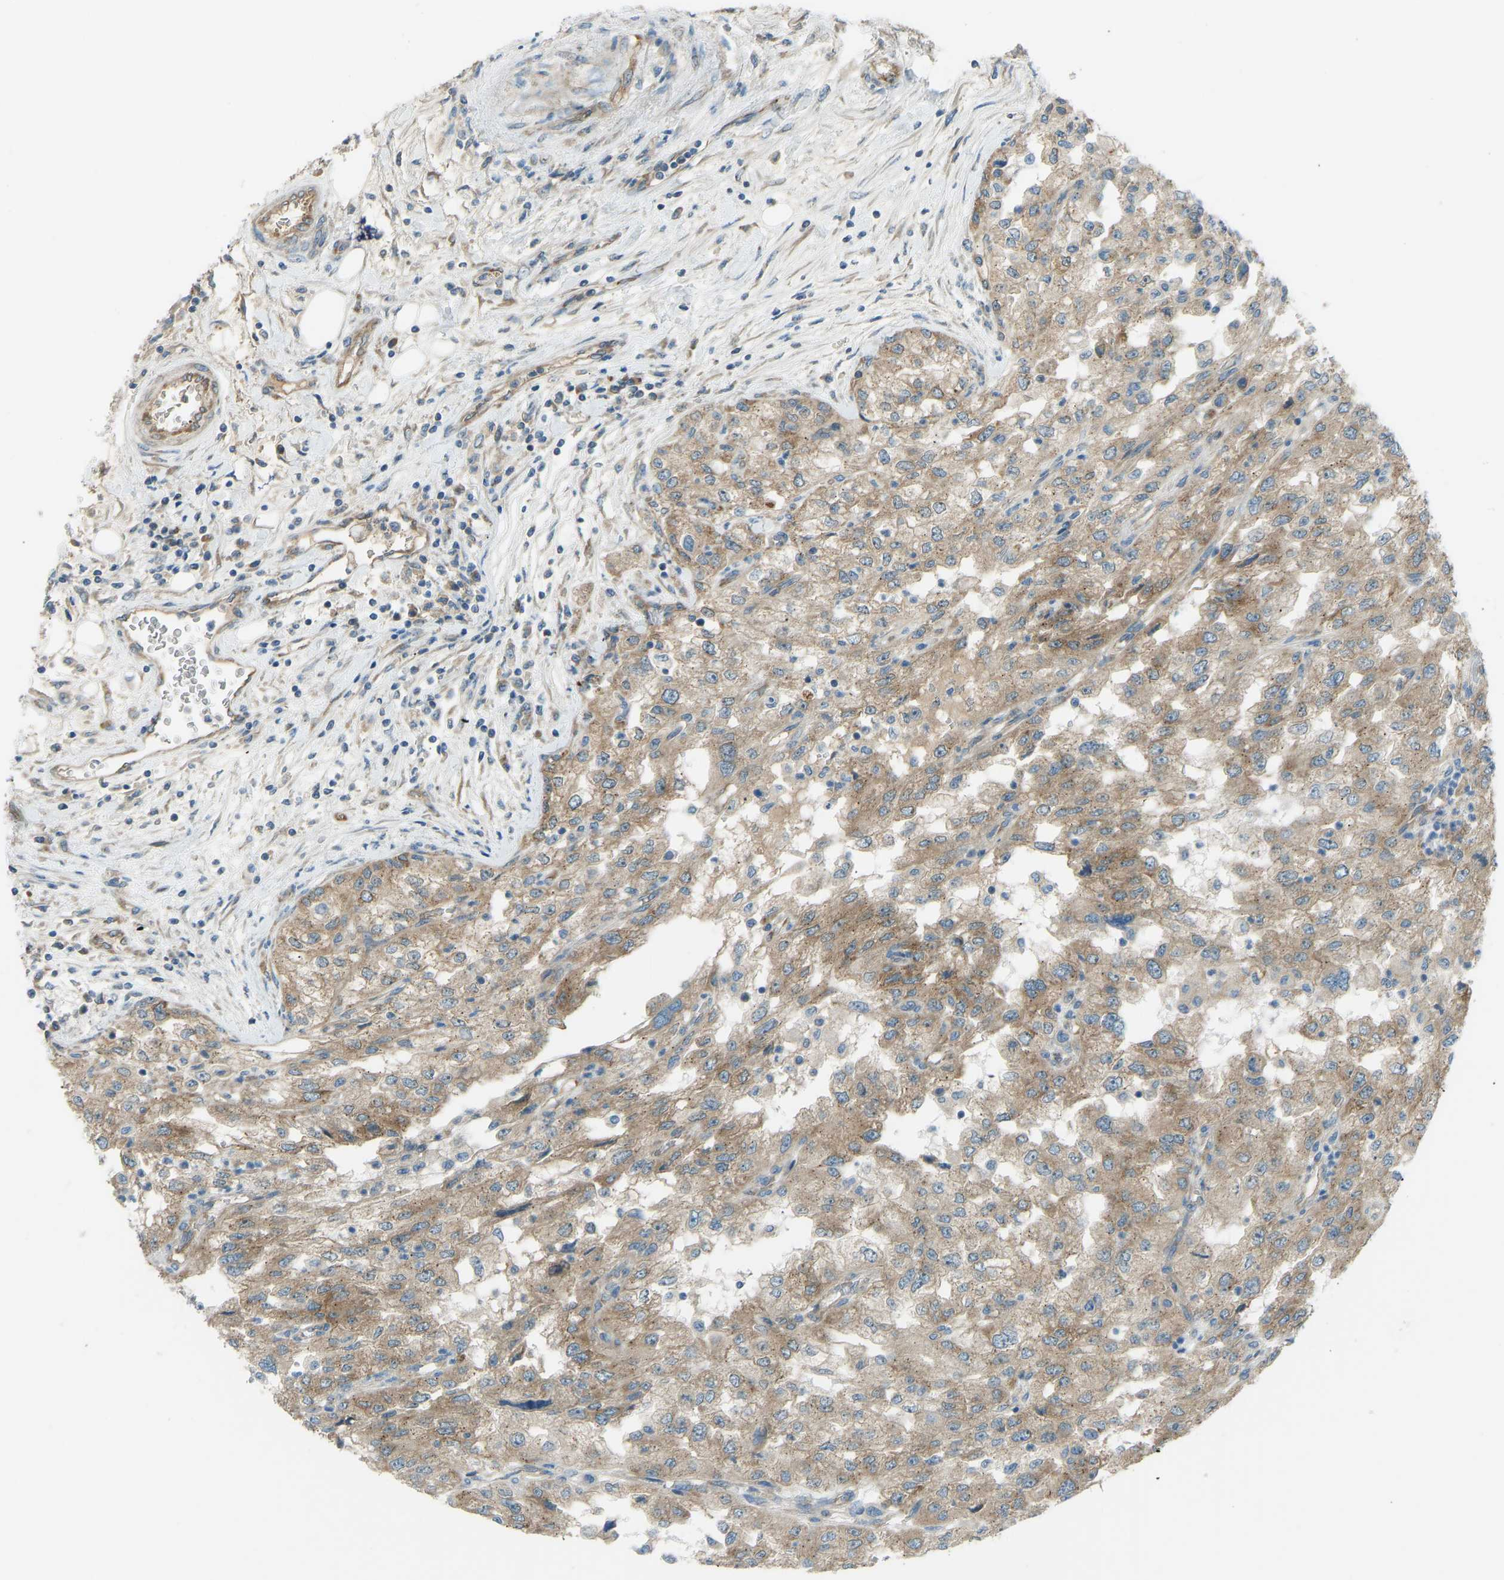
{"staining": {"intensity": "moderate", "quantity": ">75%", "location": "cytoplasmic/membranous"}, "tissue": "renal cancer", "cell_type": "Tumor cells", "image_type": "cancer", "snomed": [{"axis": "morphology", "description": "Adenocarcinoma, NOS"}, {"axis": "topography", "description": "Kidney"}], "caption": "Immunohistochemical staining of human renal cancer (adenocarcinoma) reveals moderate cytoplasmic/membranous protein staining in approximately >75% of tumor cells.", "gene": "STAU2", "patient": {"sex": "female", "age": 54}}